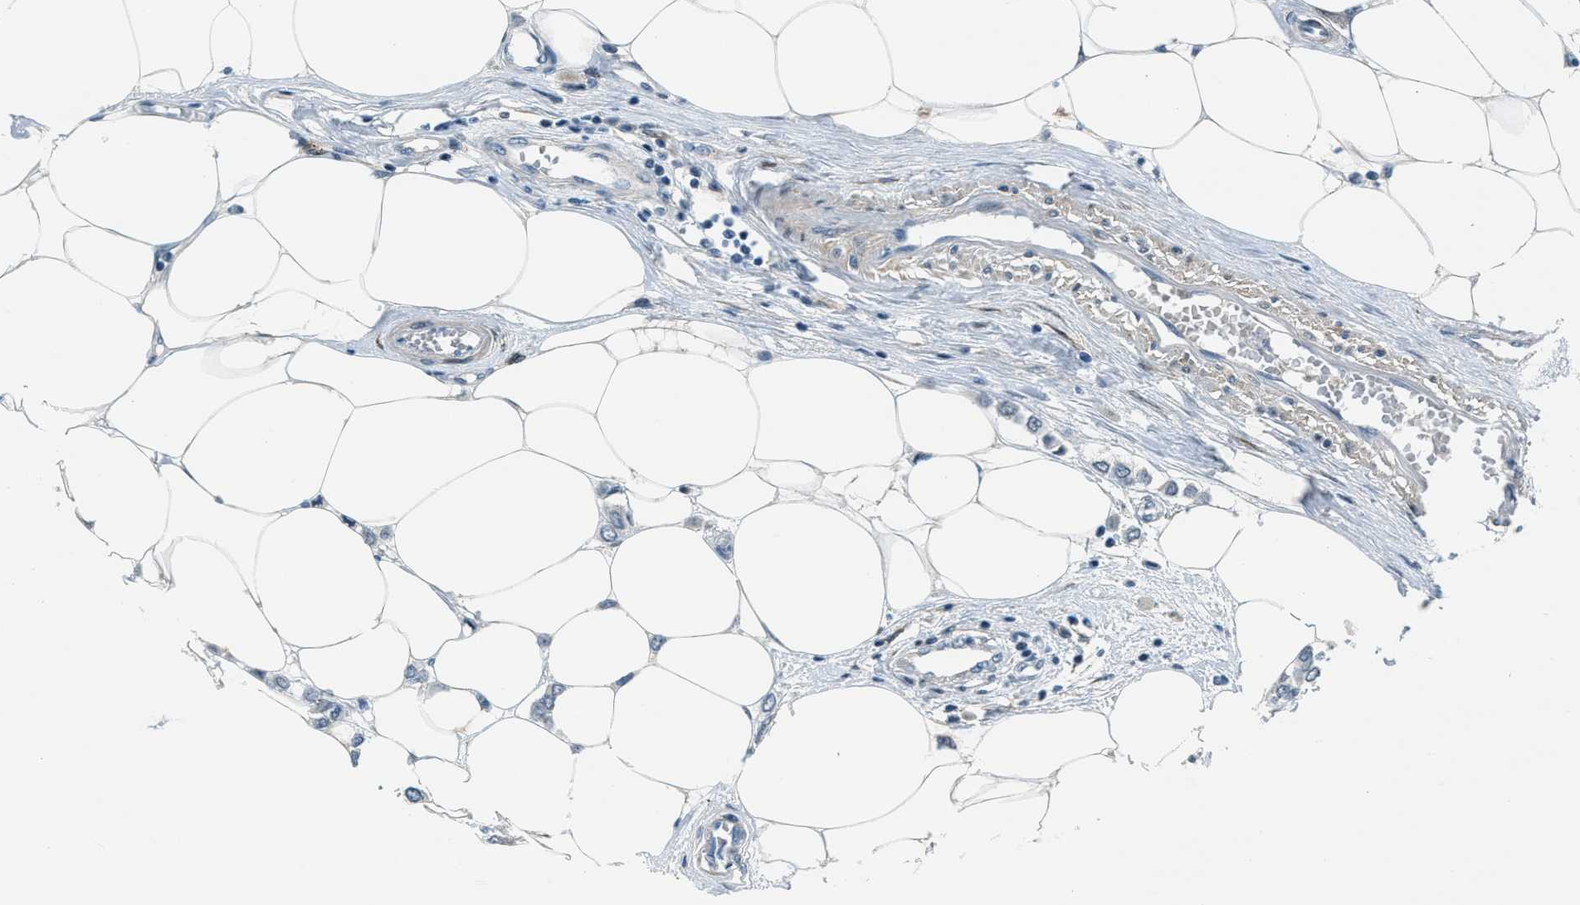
{"staining": {"intensity": "negative", "quantity": "none", "location": "none"}, "tissue": "breast cancer", "cell_type": "Tumor cells", "image_type": "cancer", "snomed": [{"axis": "morphology", "description": "Lobular carcinoma"}, {"axis": "topography", "description": "Breast"}], "caption": "Immunohistochemistry of lobular carcinoma (breast) demonstrates no expression in tumor cells.", "gene": "ZDHHC23", "patient": {"sex": "female", "age": 51}}